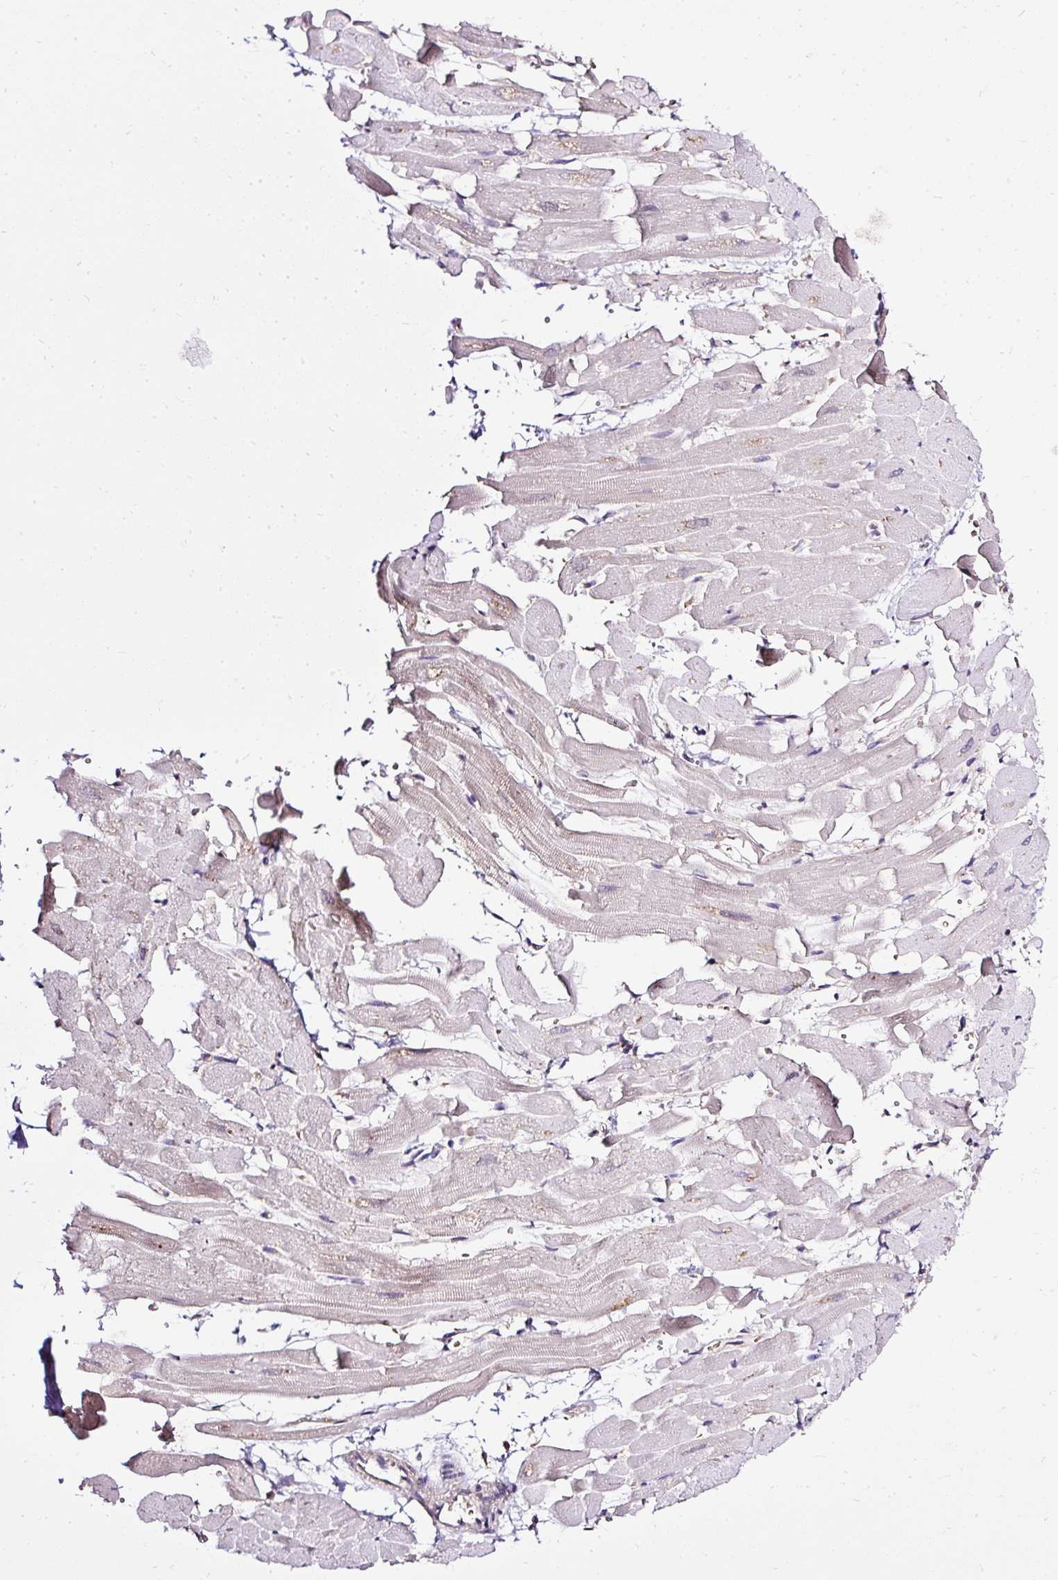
{"staining": {"intensity": "negative", "quantity": "none", "location": "none"}, "tissue": "heart muscle", "cell_type": "Cardiomyocytes", "image_type": "normal", "snomed": [{"axis": "morphology", "description": "Normal tissue, NOS"}, {"axis": "topography", "description": "Heart"}], "caption": "A histopathology image of human heart muscle is negative for staining in cardiomyocytes. (Brightfield microscopy of DAB (3,3'-diaminobenzidine) immunohistochemistry at high magnification).", "gene": "SEC63", "patient": {"sex": "male", "age": 37}}